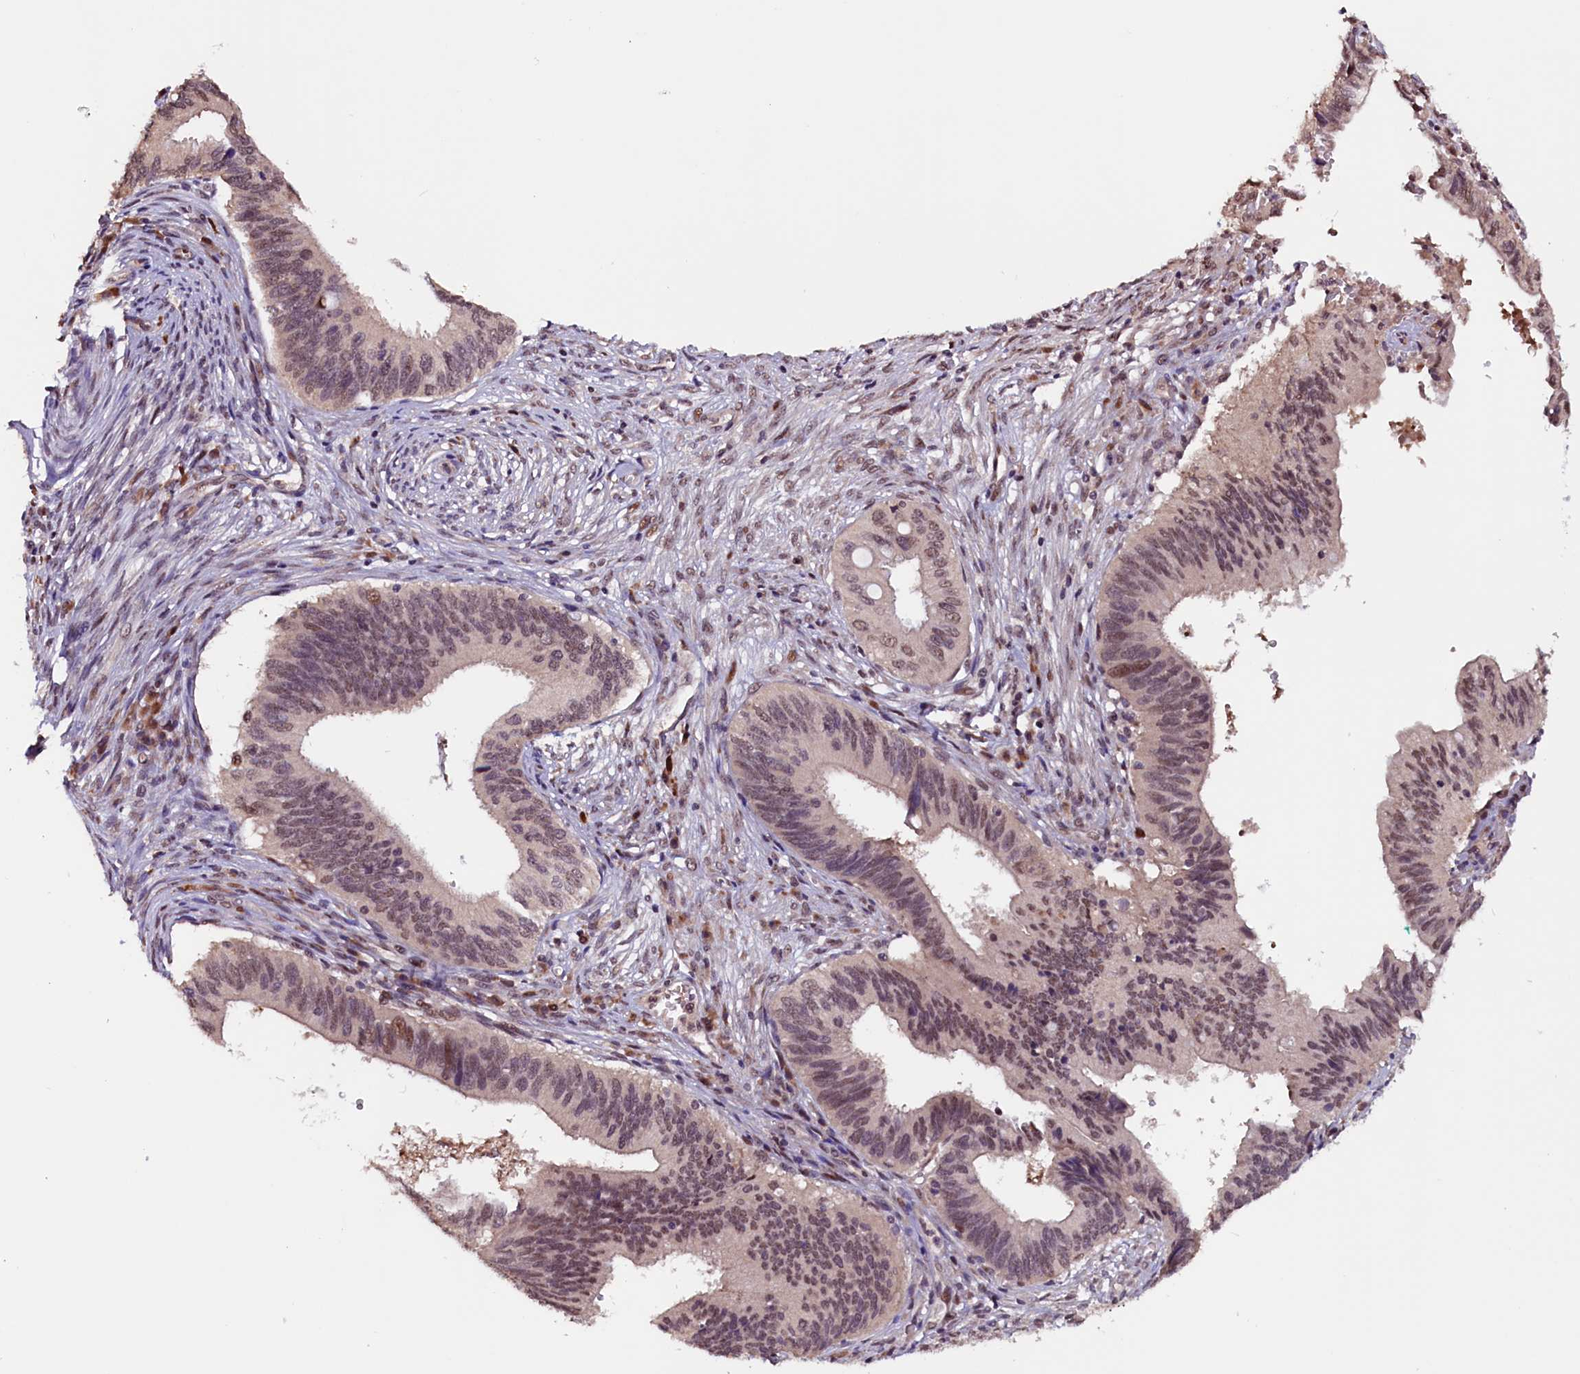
{"staining": {"intensity": "moderate", "quantity": ">75%", "location": "nuclear"}, "tissue": "cervical cancer", "cell_type": "Tumor cells", "image_type": "cancer", "snomed": [{"axis": "morphology", "description": "Adenocarcinoma, NOS"}, {"axis": "topography", "description": "Cervix"}], "caption": "Moderate nuclear protein expression is present in approximately >75% of tumor cells in adenocarcinoma (cervical).", "gene": "RNMT", "patient": {"sex": "female", "age": 42}}